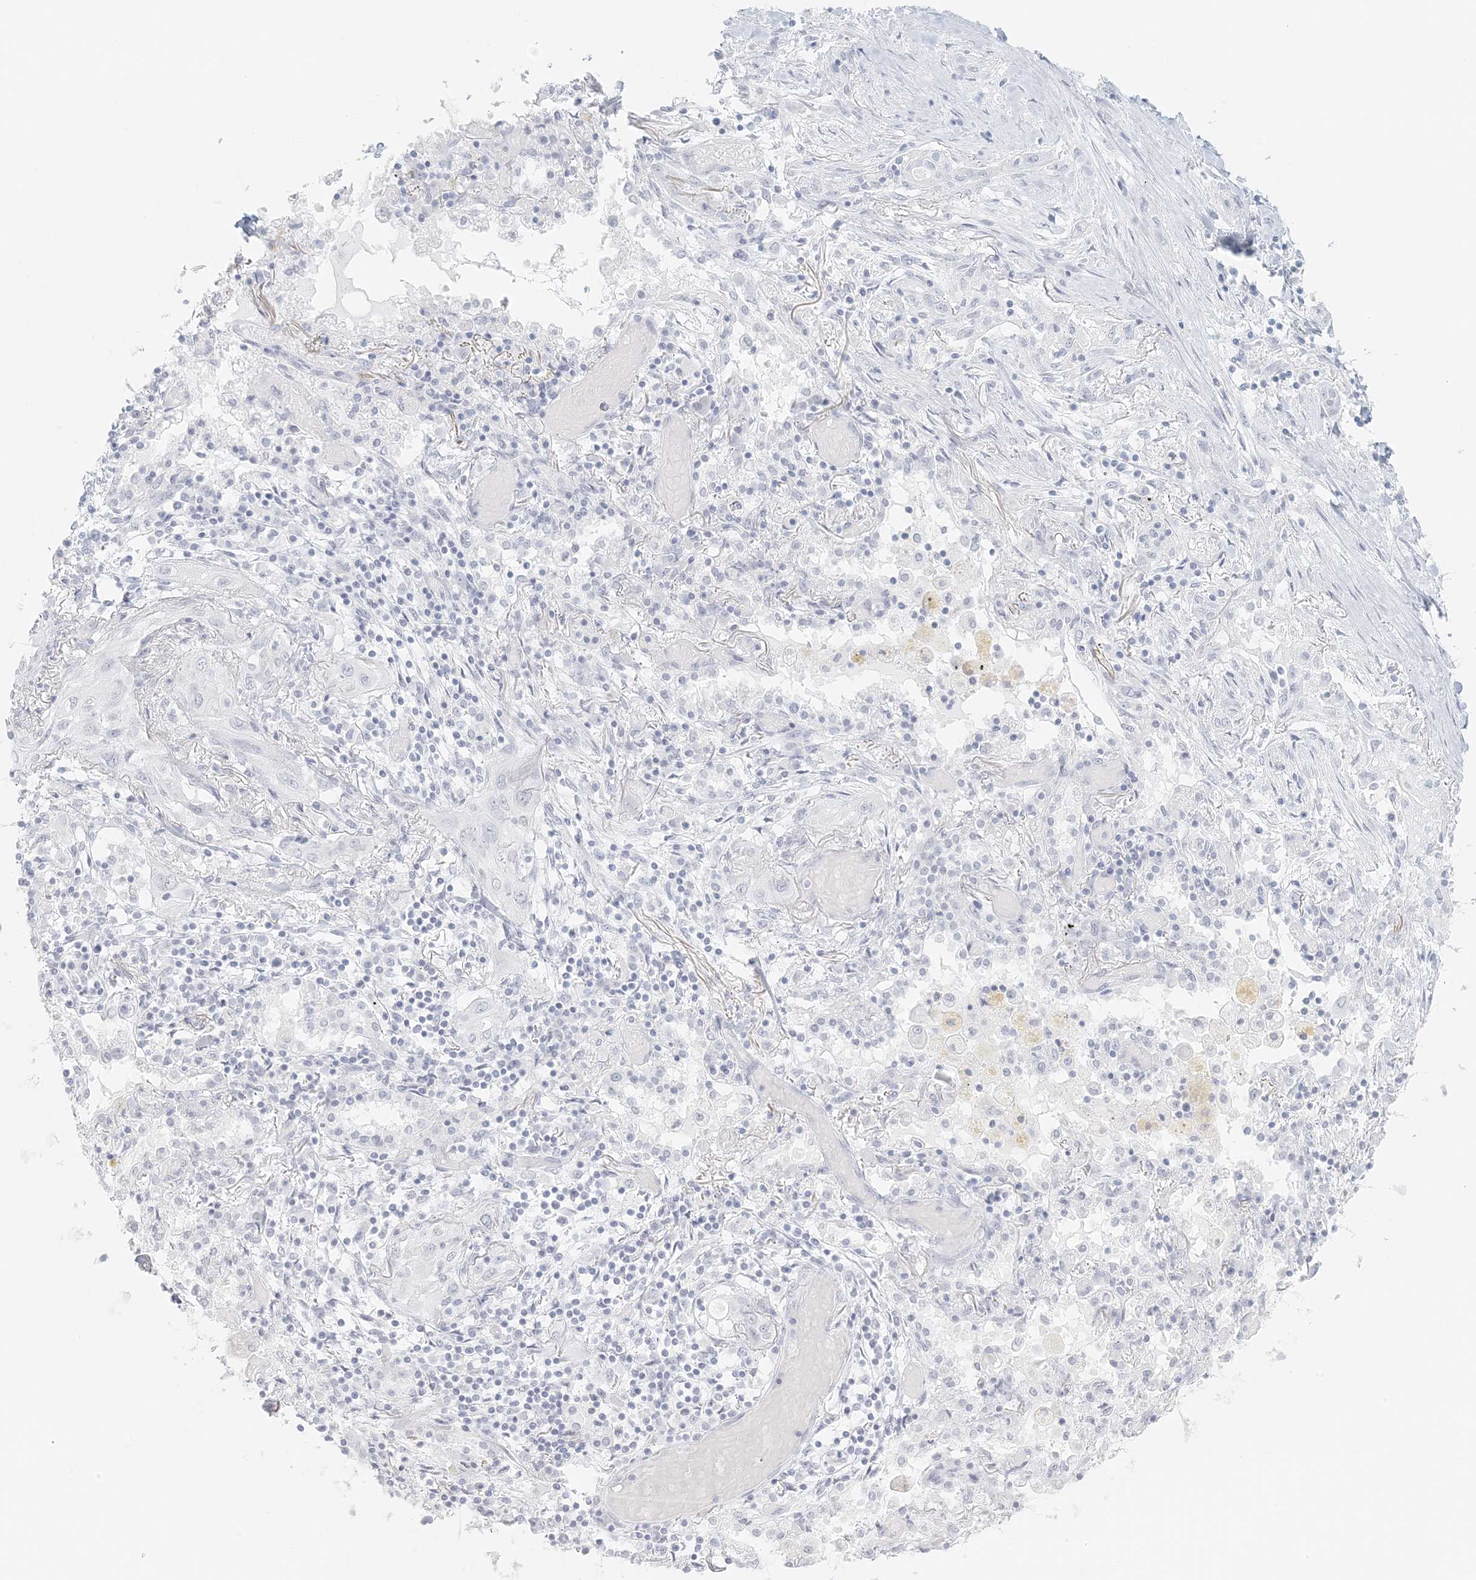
{"staining": {"intensity": "negative", "quantity": "none", "location": "none"}, "tissue": "lung cancer", "cell_type": "Tumor cells", "image_type": "cancer", "snomed": [{"axis": "morphology", "description": "Squamous cell carcinoma, NOS"}, {"axis": "topography", "description": "Lung"}], "caption": "A photomicrograph of squamous cell carcinoma (lung) stained for a protein shows no brown staining in tumor cells.", "gene": "LIPT1", "patient": {"sex": "female", "age": 47}}